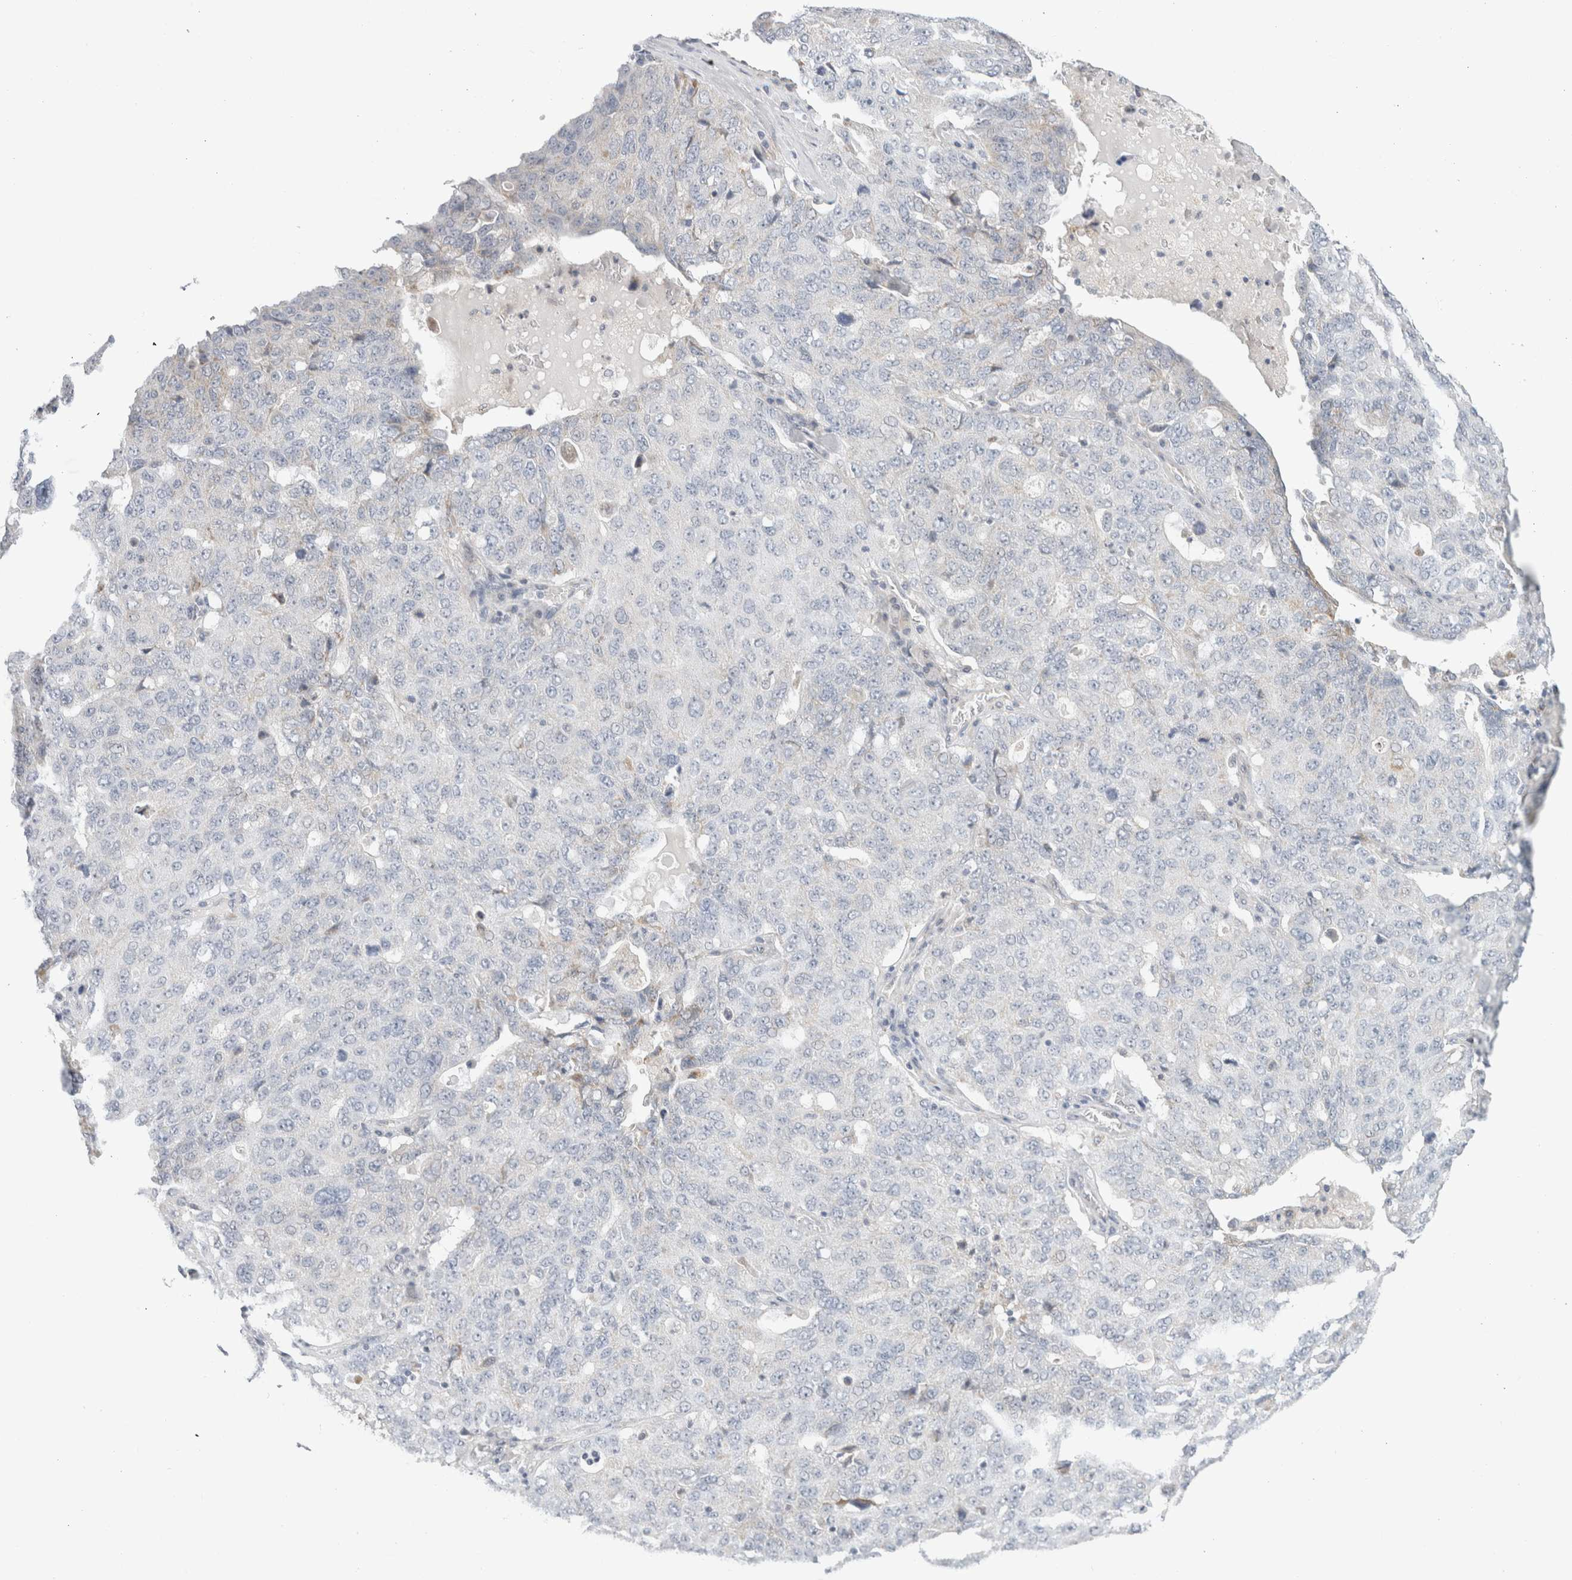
{"staining": {"intensity": "negative", "quantity": "none", "location": "none"}, "tissue": "ovarian cancer", "cell_type": "Tumor cells", "image_type": "cancer", "snomed": [{"axis": "morphology", "description": "Carcinoma, endometroid"}, {"axis": "topography", "description": "Ovary"}], "caption": "IHC histopathology image of human ovarian cancer stained for a protein (brown), which displays no positivity in tumor cells. (Brightfield microscopy of DAB IHC at high magnification).", "gene": "FAHD1", "patient": {"sex": "female", "age": 62}}